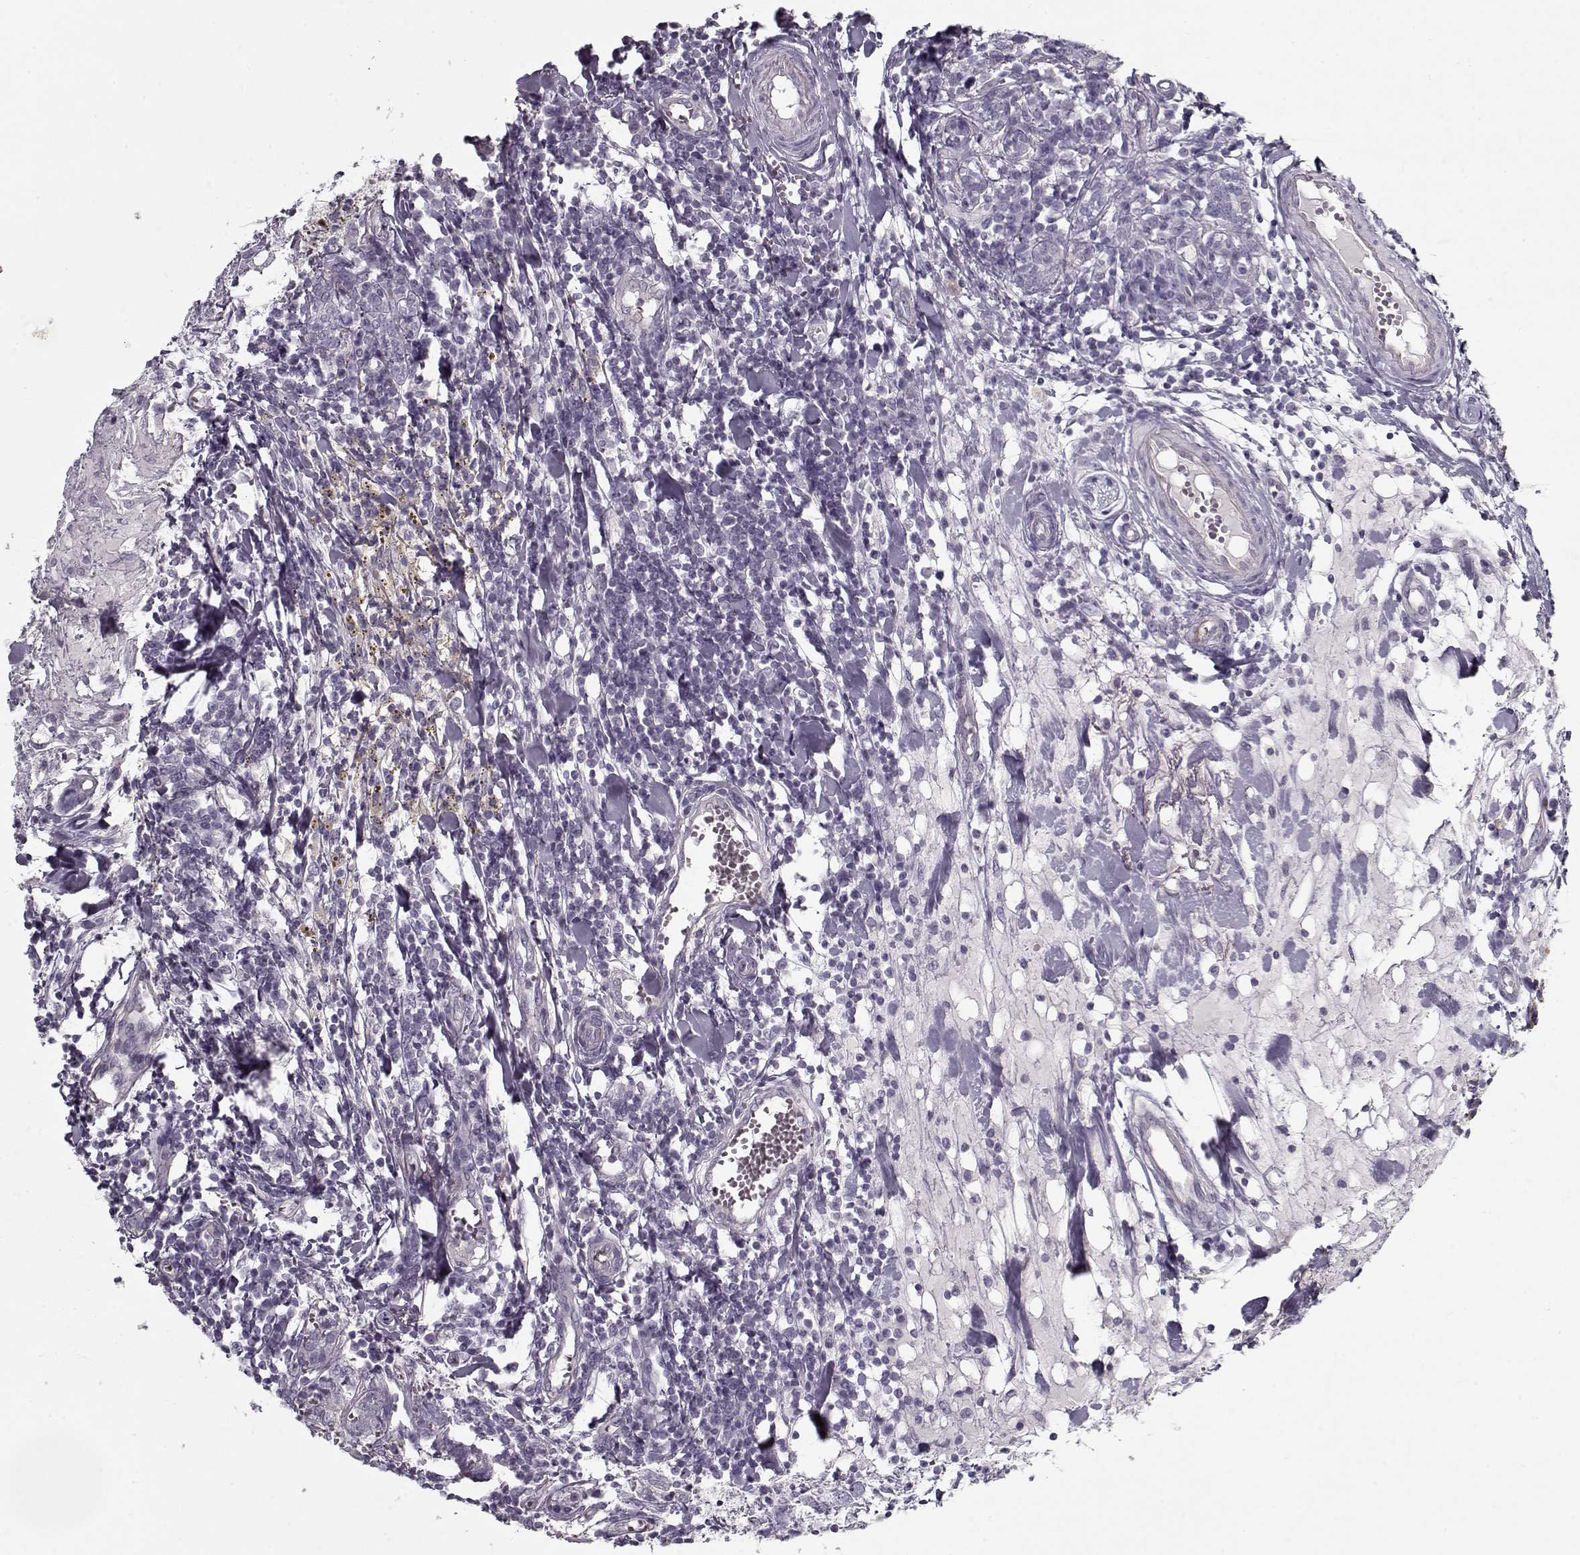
{"staining": {"intensity": "negative", "quantity": "none", "location": "none"}, "tissue": "breast cancer", "cell_type": "Tumor cells", "image_type": "cancer", "snomed": [{"axis": "morphology", "description": "Duct carcinoma"}, {"axis": "topography", "description": "Breast"}], "caption": "Image shows no significant protein positivity in tumor cells of breast cancer (infiltrating ductal carcinoma).", "gene": "CCDC136", "patient": {"sex": "female", "age": 30}}